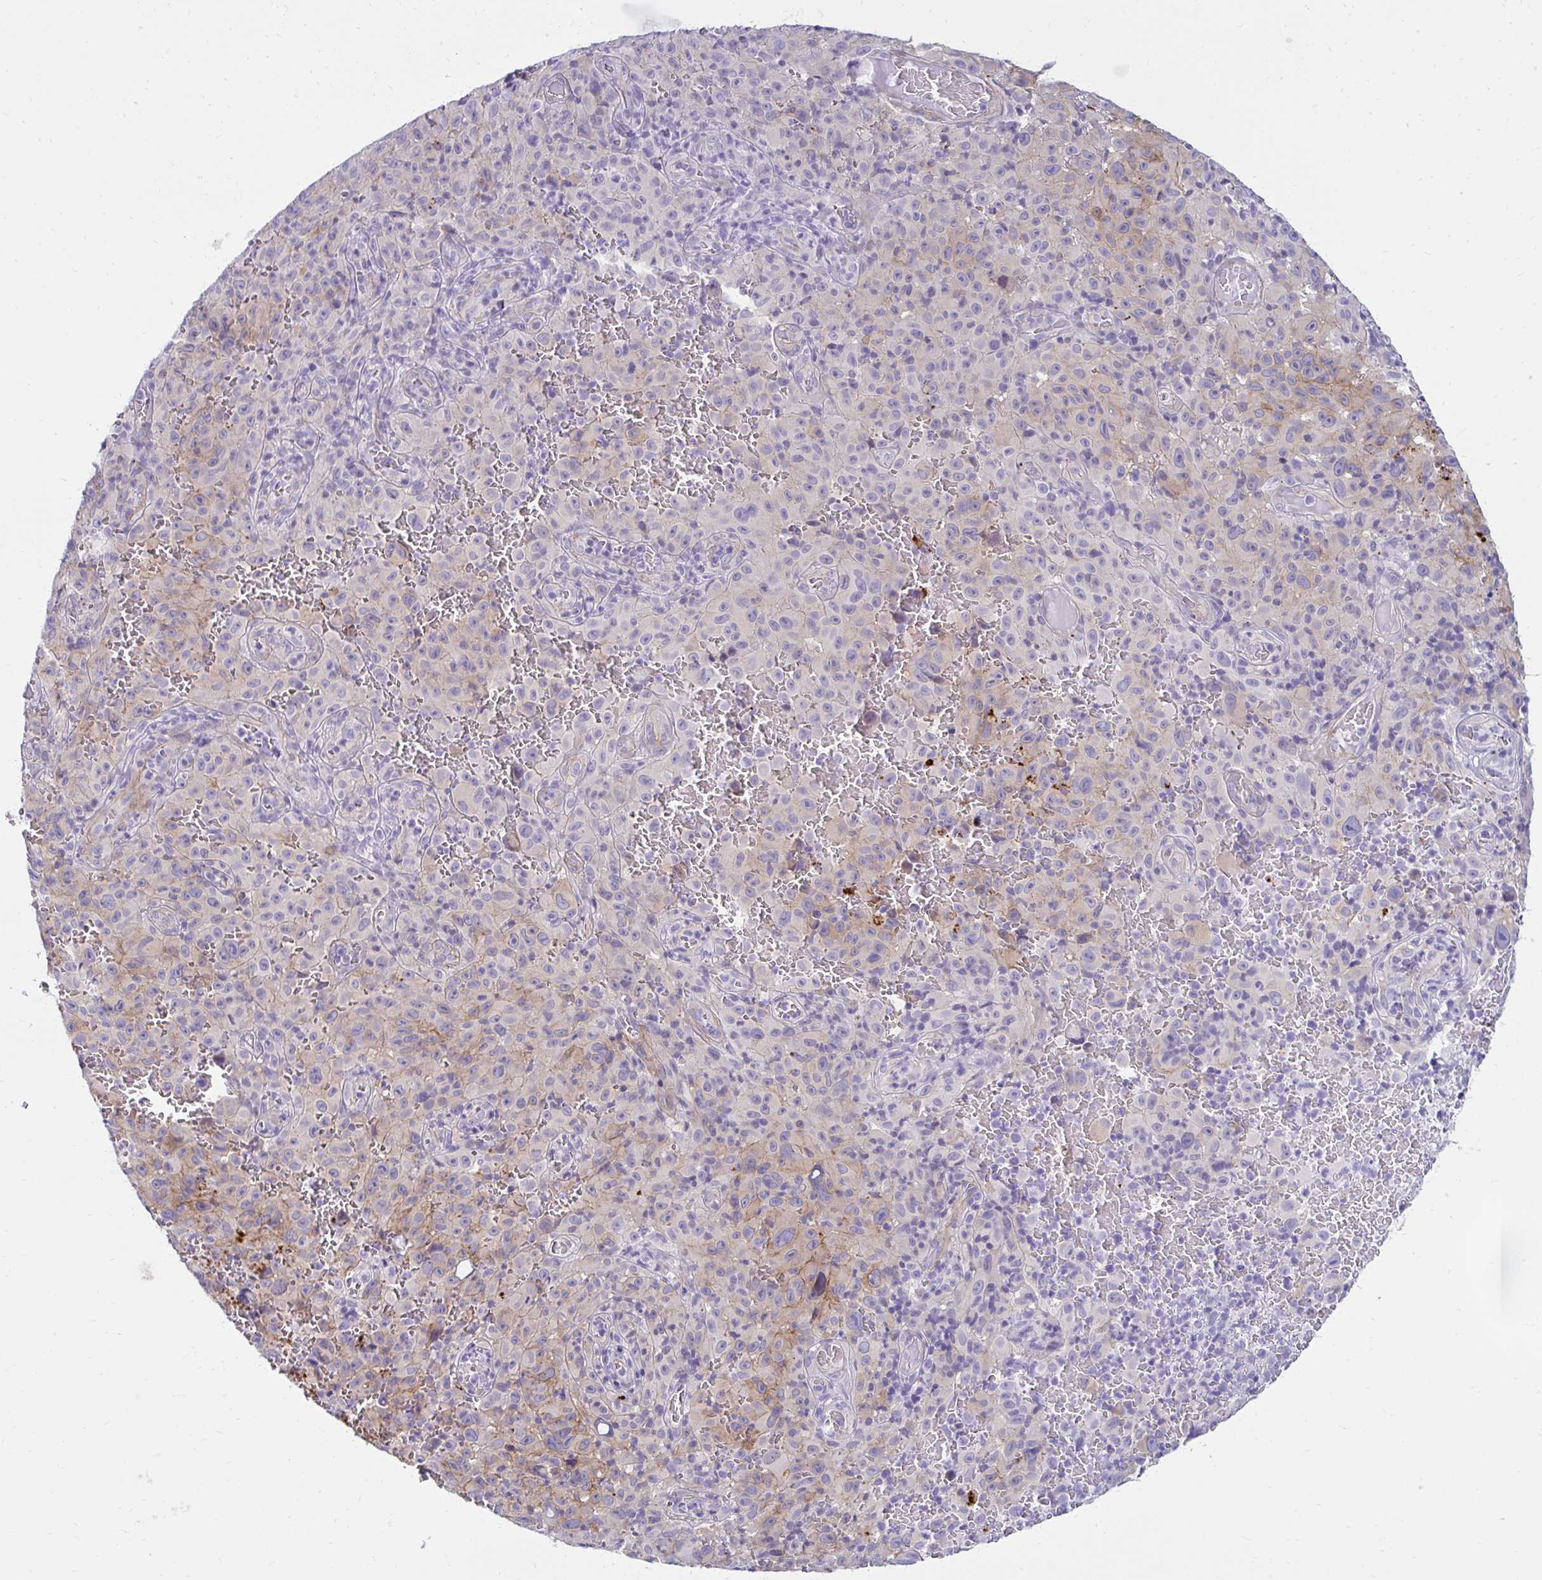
{"staining": {"intensity": "weak", "quantity": "25%-75%", "location": "cytoplasmic/membranous"}, "tissue": "melanoma", "cell_type": "Tumor cells", "image_type": "cancer", "snomed": [{"axis": "morphology", "description": "Malignant melanoma, NOS"}, {"axis": "topography", "description": "Skin"}], "caption": "The histopathology image displays a brown stain indicating the presence of a protein in the cytoplasmic/membranous of tumor cells in malignant melanoma.", "gene": "ANKRD62", "patient": {"sex": "female", "age": 82}}